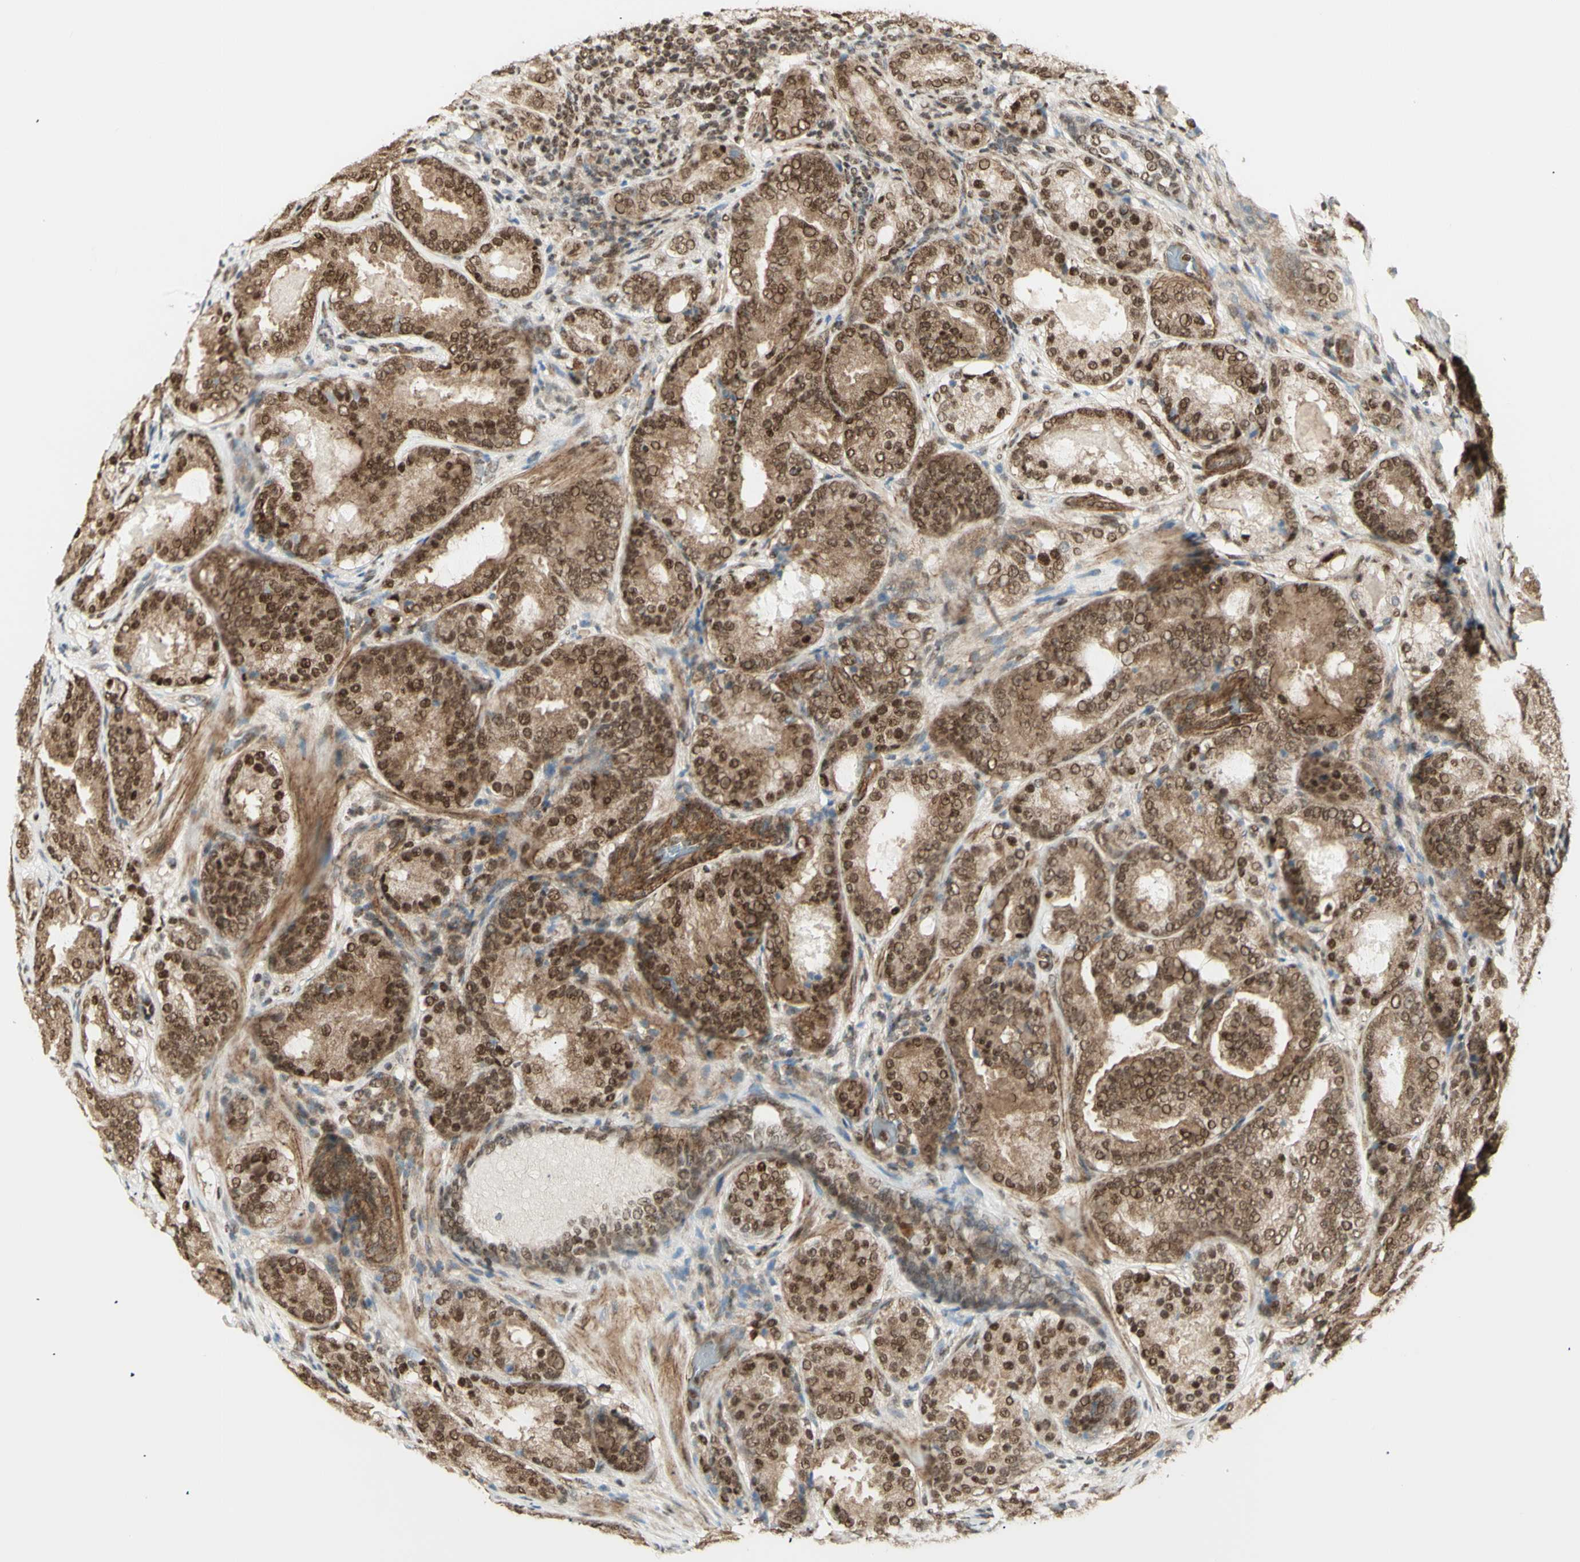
{"staining": {"intensity": "strong", "quantity": ">75%", "location": "cytoplasmic/membranous,nuclear"}, "tissue": "prostate cancer", "cell_type": "Tumor cells", "image_type": "cancer", "snomed": [{"axis": "morphology", "description": "Adenocarcinoma, Low grade"}, {"axis": "topography", "description": "Prostate"}], "caption": "IHC of human adenocarcinoma (low-grade) (prostate) reveals high levels of strong cytoplasmic/membranous and nuclear positivity in approximately >75% of tumor cells.", "gene": "ZMYM6", "patient": {"sex": "male", "age": 69}}